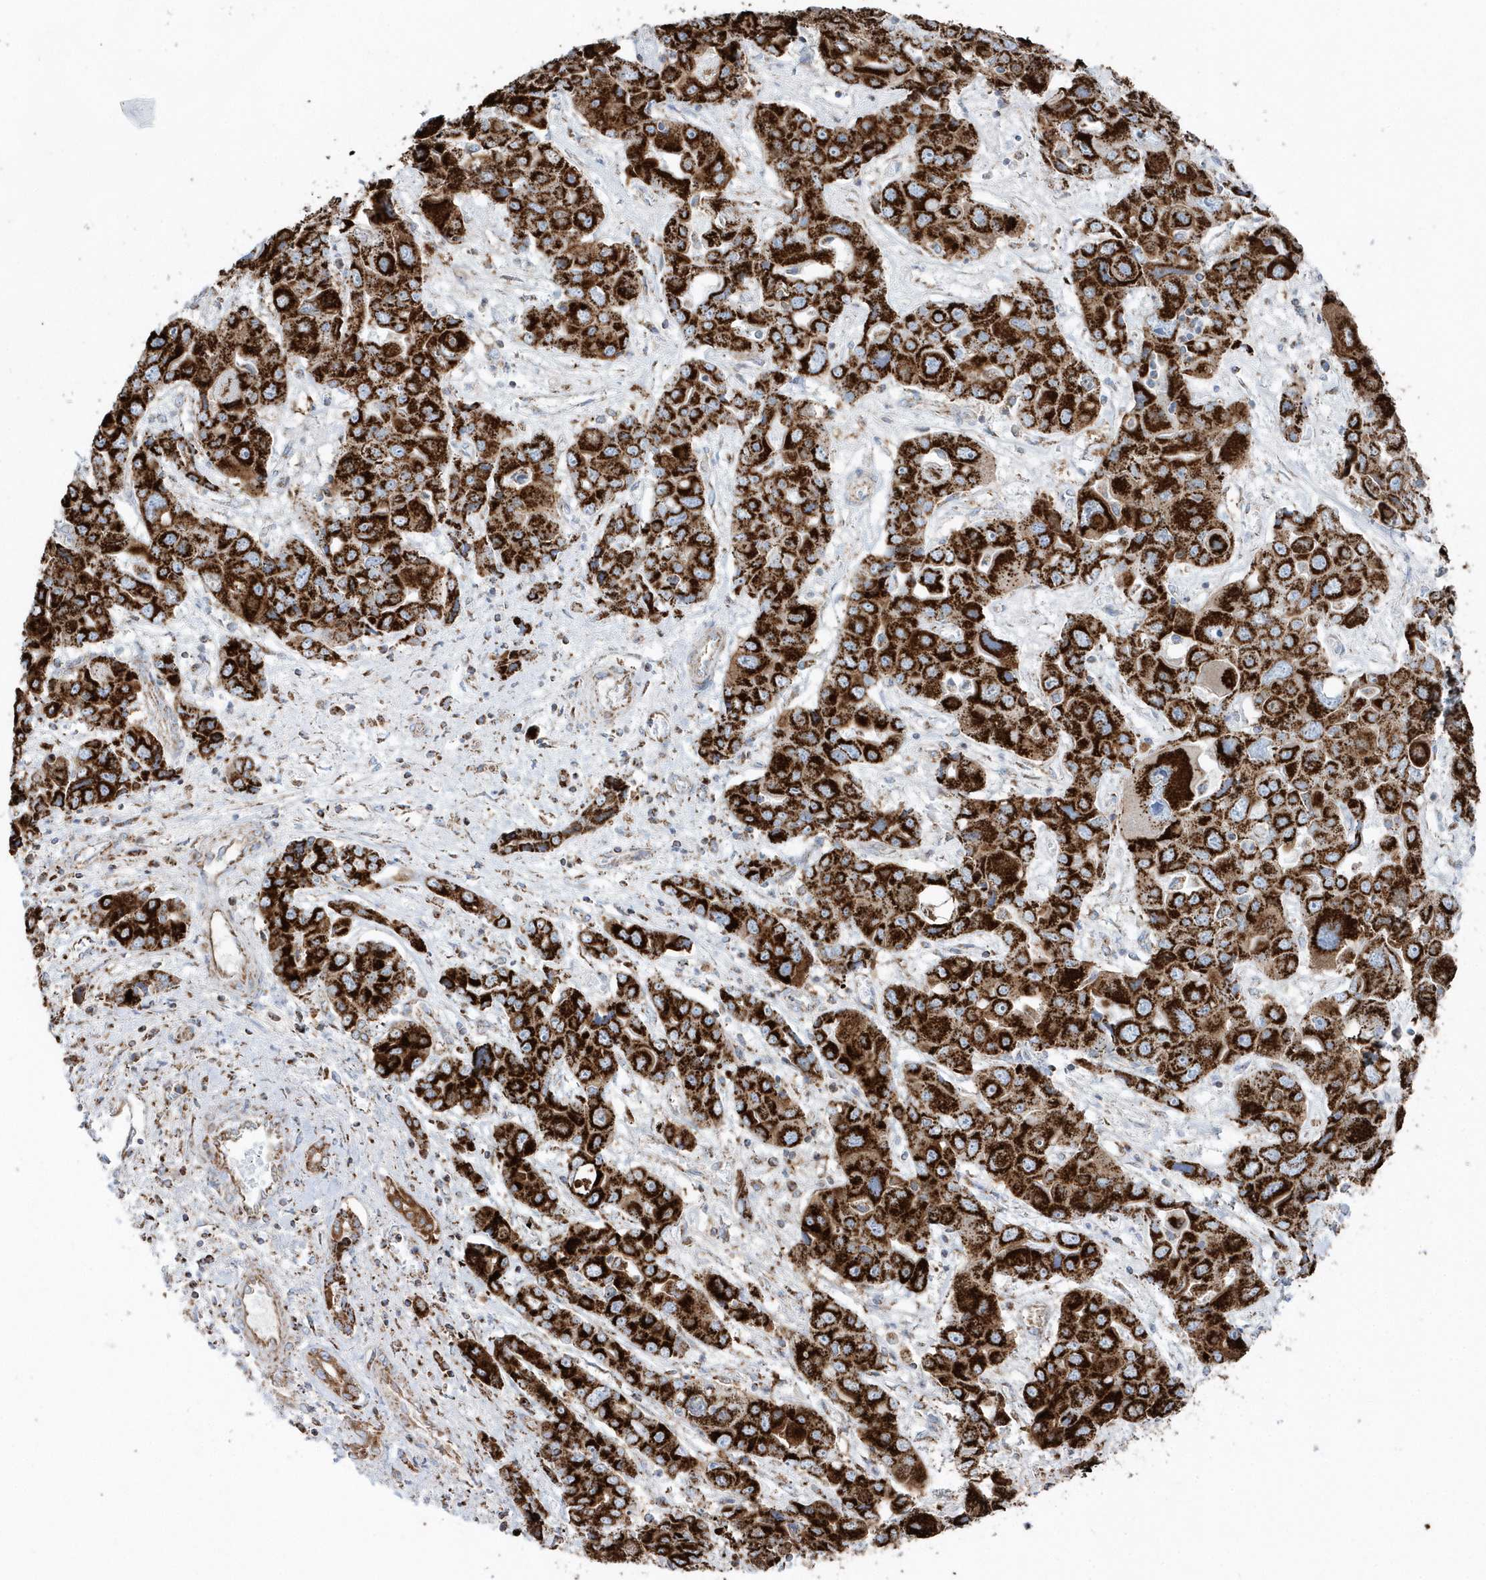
{"staining": {"intensity": "strong", "quantity": ">75%", "location": "cytoplasmic/membranous"}, "tissue": "liver cancer", "cell_type": "Tumor cells", "image_type": "cancer", "snomed": [{"axis": "morphology", "description": "Cholangiocarcinoma"}, {"axis": "topography", "description": "Liver"}], "caption": "Liver cancer (cholangiocarcinoma) was stained to show a protein in brown. There is high levels of strong cytoplasmic/membranous positivity in approximately >75% of tumor cells.", "gene": "TMCO6", "patient": {"sex": "male", "age": 67}}